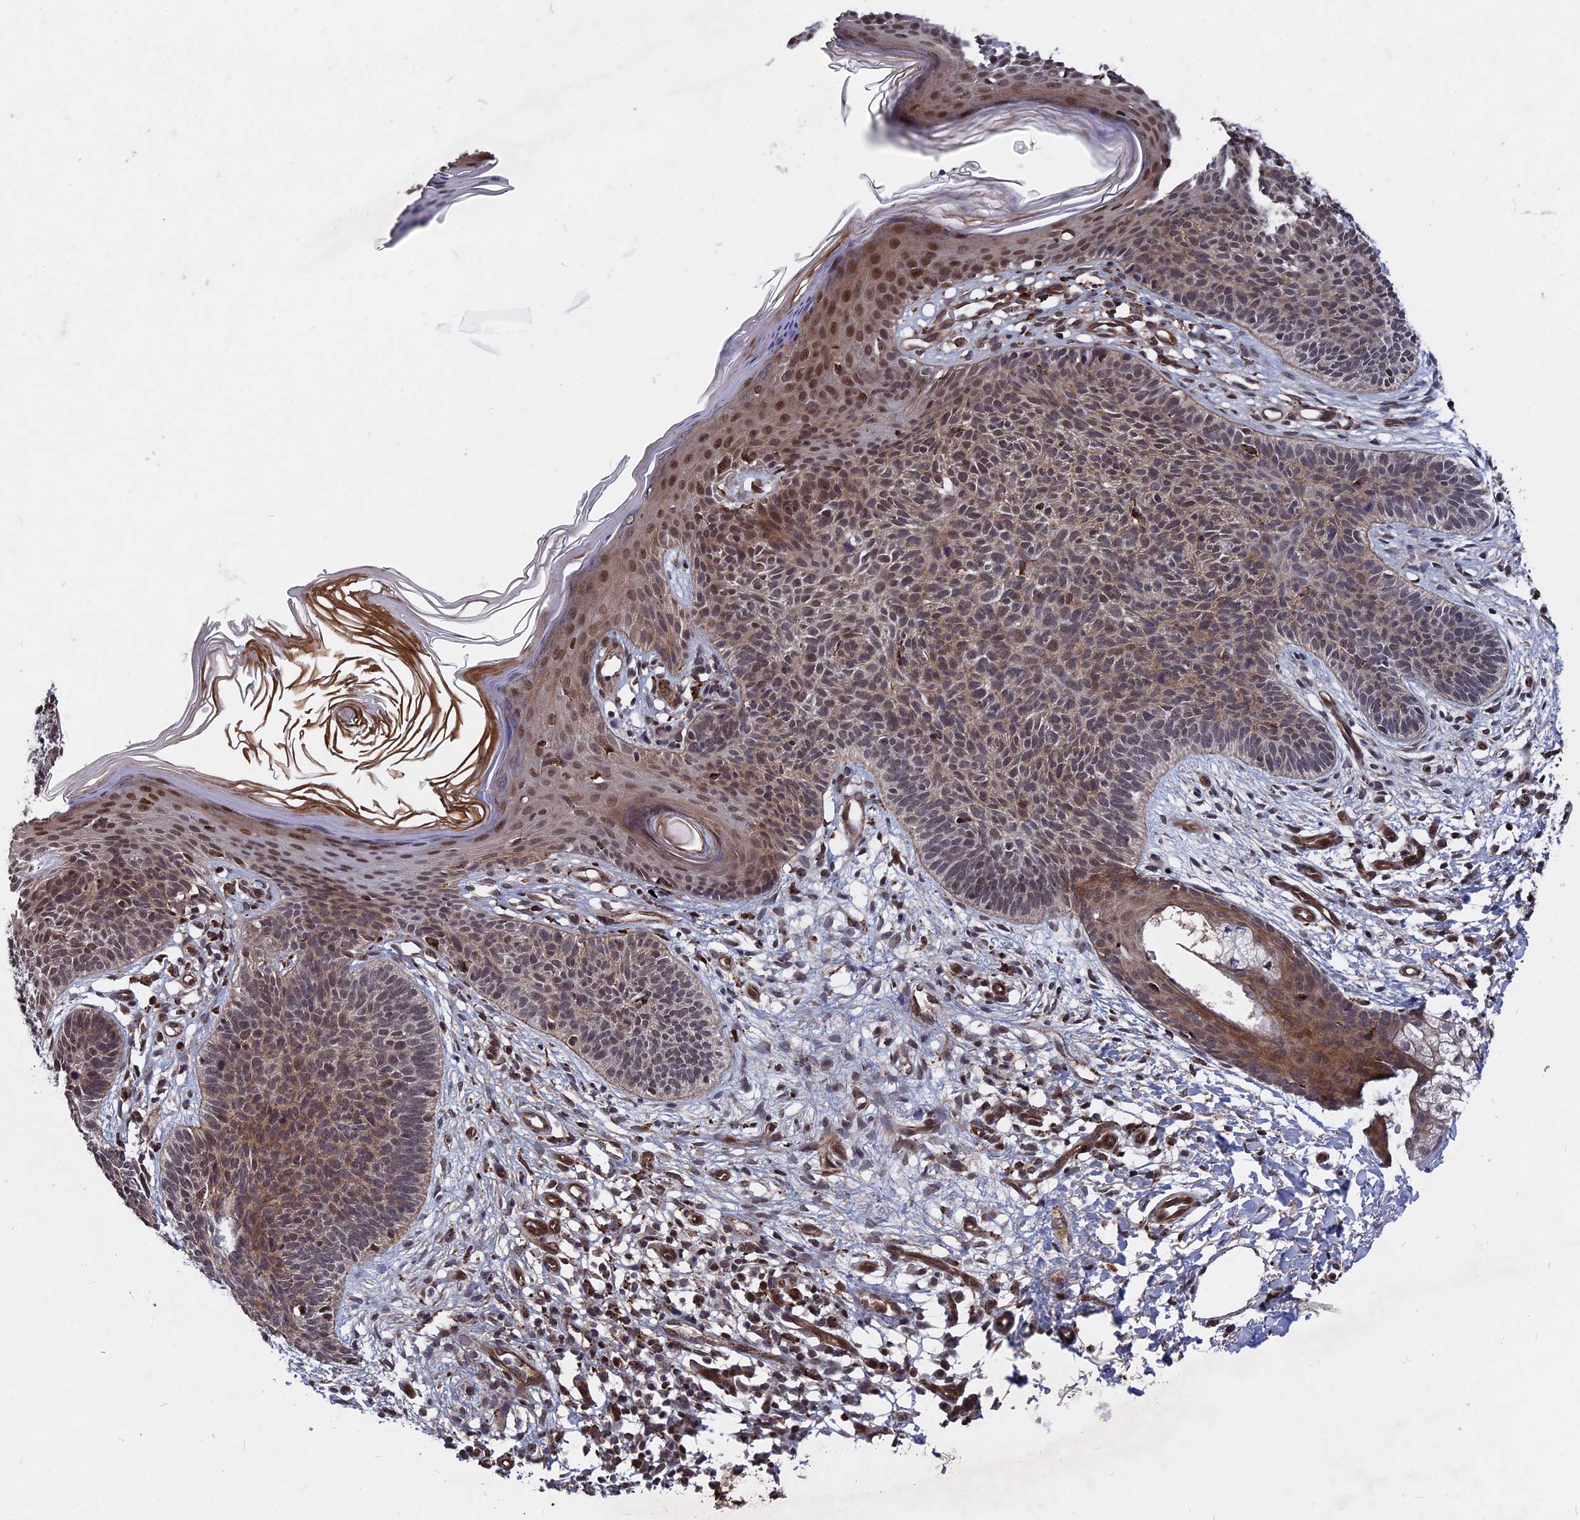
{"staining": {"intensity": "moderate", "quantity": "25%-75%", "location": "cytoplasmic/membranous,nuclear"}, "tissue": "skin cancer", "cell_type": "Tumor cells", "image_type": "cancer", "snomed": [{"axis": "morphology", "description": "Basal cell carcinoma"}, {"axis": "topography", "description": "Skin"}], "caption": "Immunohistochemical staining of human skin cancer (basal cell carcinoma) displays medium levels of moderate cytoplasmic/membranous and nuclear staining in approximately 25%-75% of tumor cells. (IHC, brightfield microscopy, high magnification).", "gene": "NOSIP", "patient": {"sex": "female", "age": 66}}